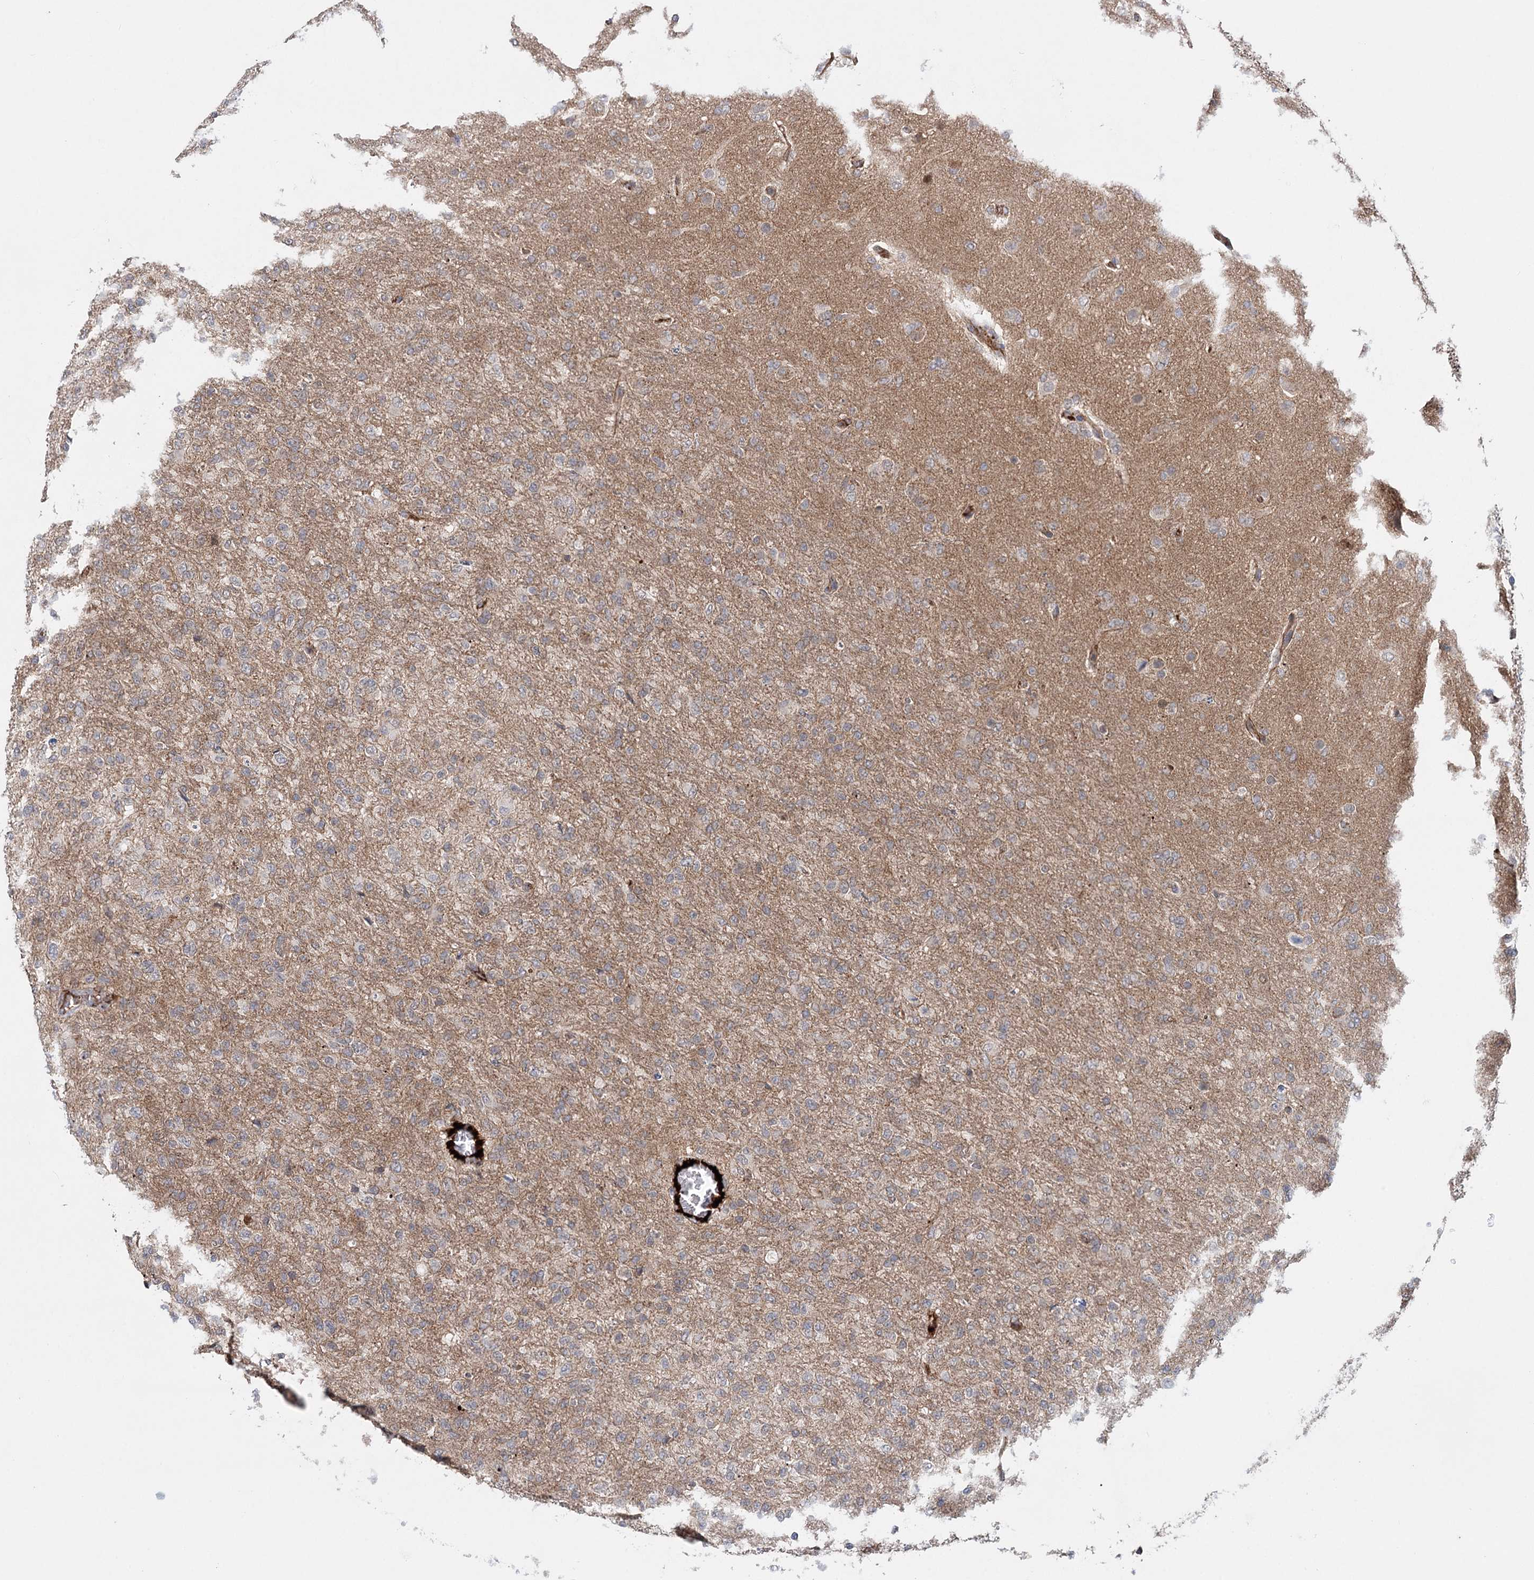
{"staining": {"intensity": "weak", "quantity": "<25%", "location": "cytoplasmic/membranous"}, "tissue": "glioma", "cell_type": "Tumor cells", "image_type": "cancer", "snomed": [{"axis": "morphology", "description": "Glioma, malignant, High grade"}, {"axis": "topography", "description": "Brain"}], "caption": "This micrograph is of glioma stained with IHC to label a protein in brown with the nuclei are counter-stained blue. There is no positivity in tumor cells.", "gene": "PKP4", "patient": {"sex": "female", "age": 74}}